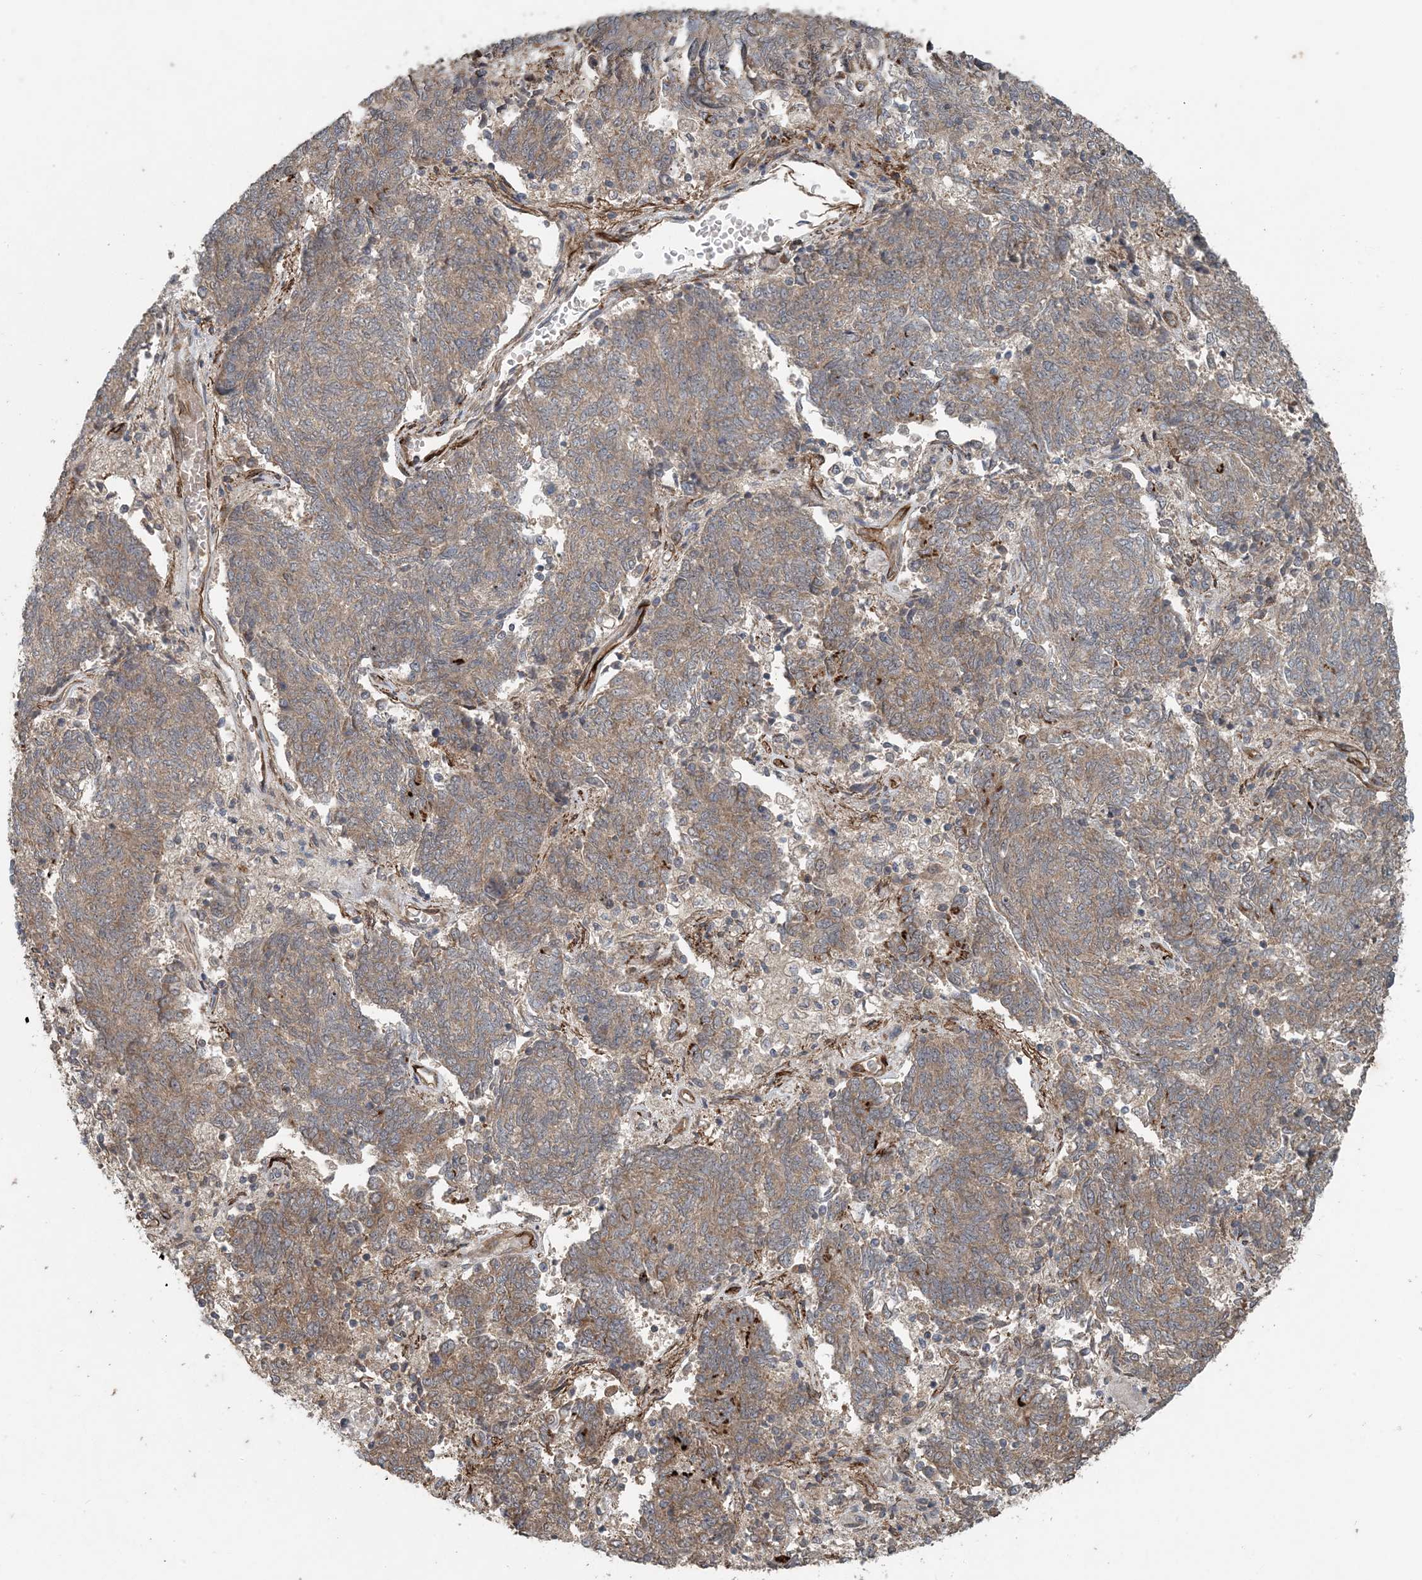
{"staining": {"intensity": "weak", "quantity": ">75%", "location": "cytoplasmic/membranous"}, "tissue": "endometrial cancer", "cell_type": "Tumor cells", "image_type": "cancer", "snomed": [{"axis": "morphology", "description": "Adenocarcinoma, NOS"}, {"axis": "topography", "description": "Endometrium"}], "caption": "Endometrial cancer was stained to show a protein in brown. There is low levels of weak cytoplasmic/membranous positivity in about >75% of tumor cells.", "gene": "MYO9B", "patient": {"sex": "female", "age": 80}}